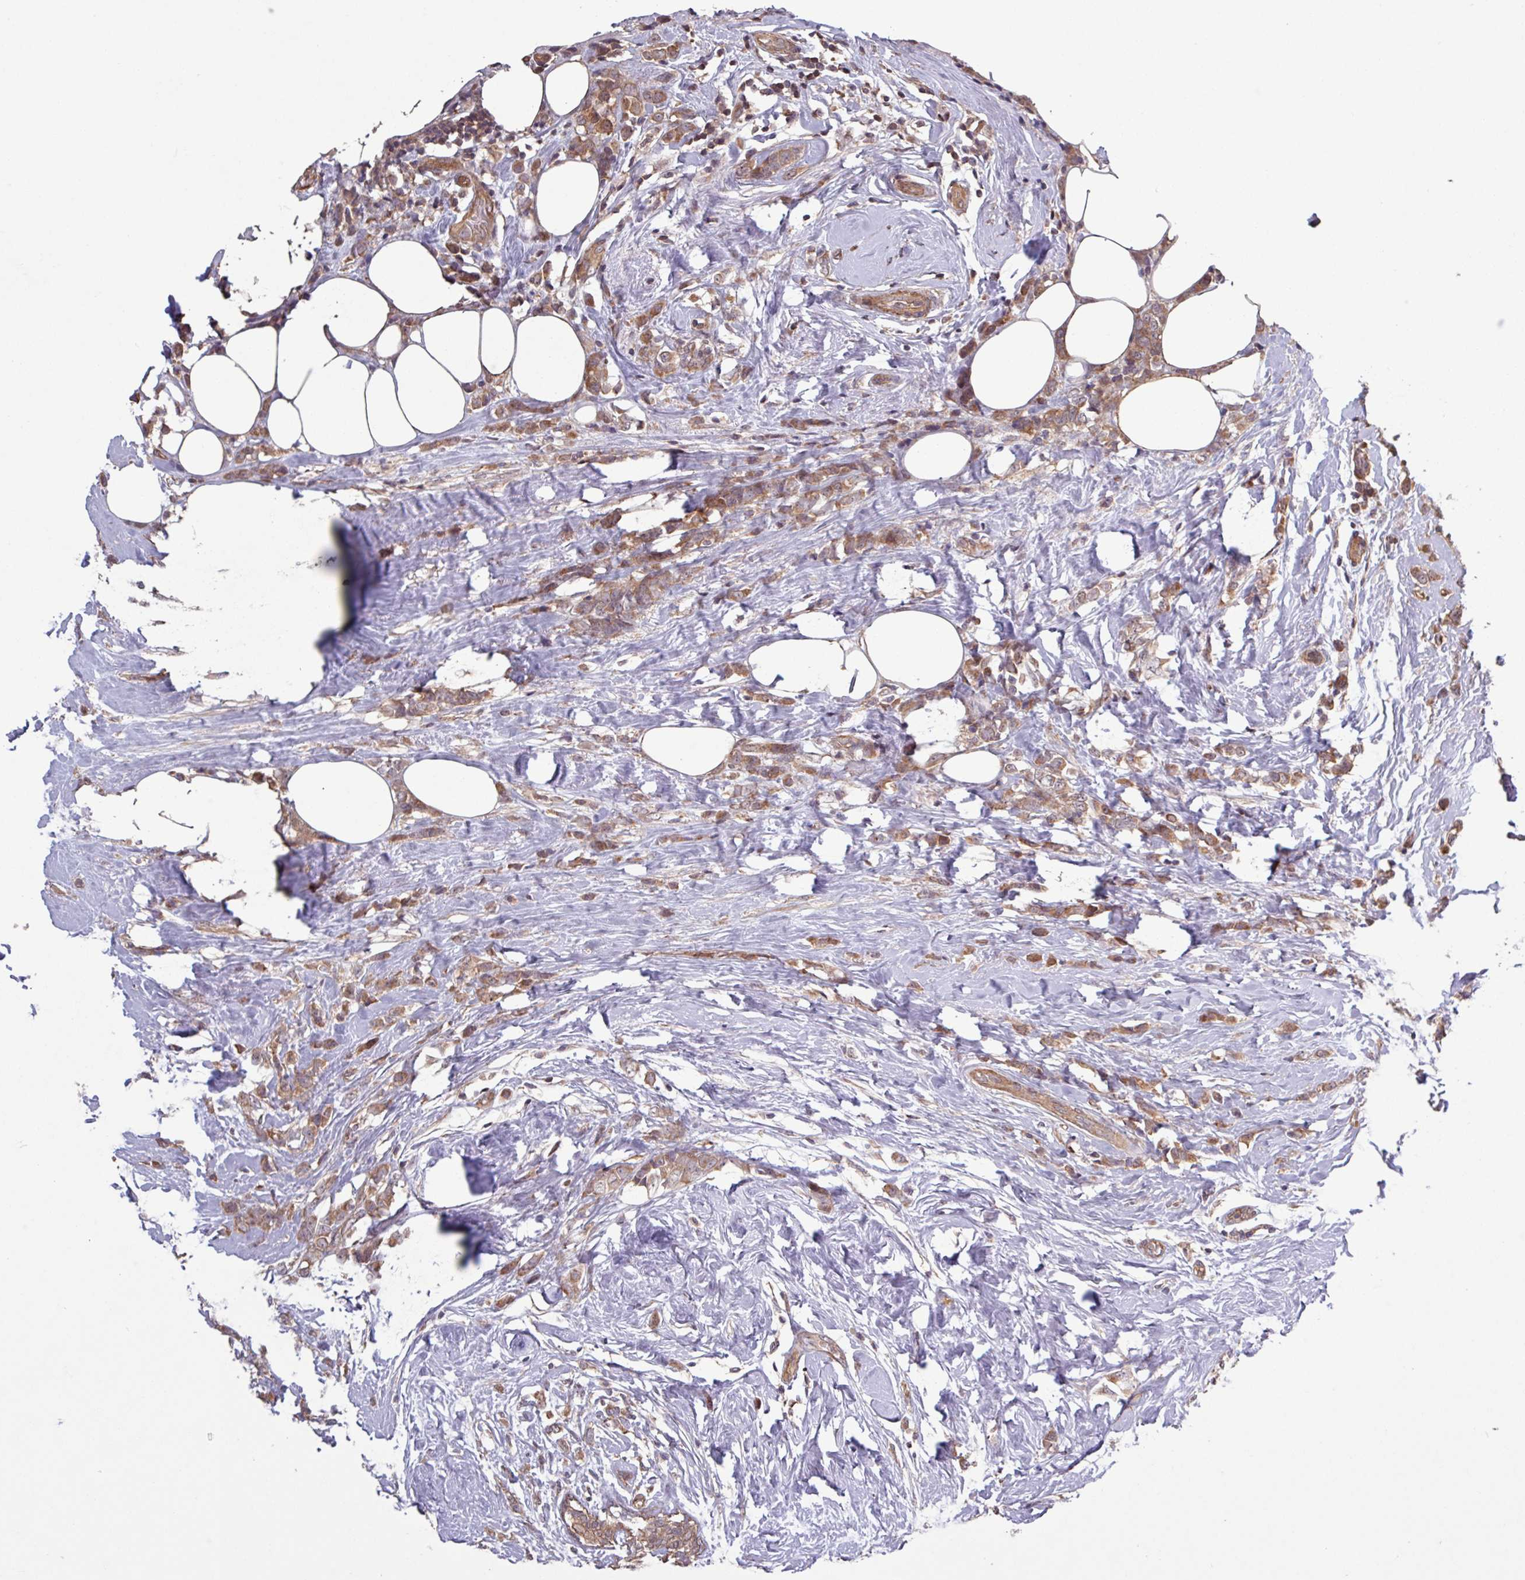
{"staining": {"intensity": "moderate", "quantity": ">75%", "location": "cytoplasmic/membranous"}, "tissue": "breast cancer", "cell_type": "Tumor cells", "image_type": "cancer", "snomed": [{"axis": "morphology", "description": "Duct carcinoma"}, {"axis": "topography", "description": "Breast"}], "caption": "Immunohistochemistry staining of breast invasive ductal carcinoma, which shows medium levels of moderate cytoplasmic/membranous positivity in about >75% of tumor cells indicating moderate cytoplasmic/membranous protein expression. The staining was performed using DAB (brown) for protein detection and nuclei were counterstained in hematoxylin (blue).", "gene": "TRABD2A", "patient": {"sex": "female", "age": 80}}